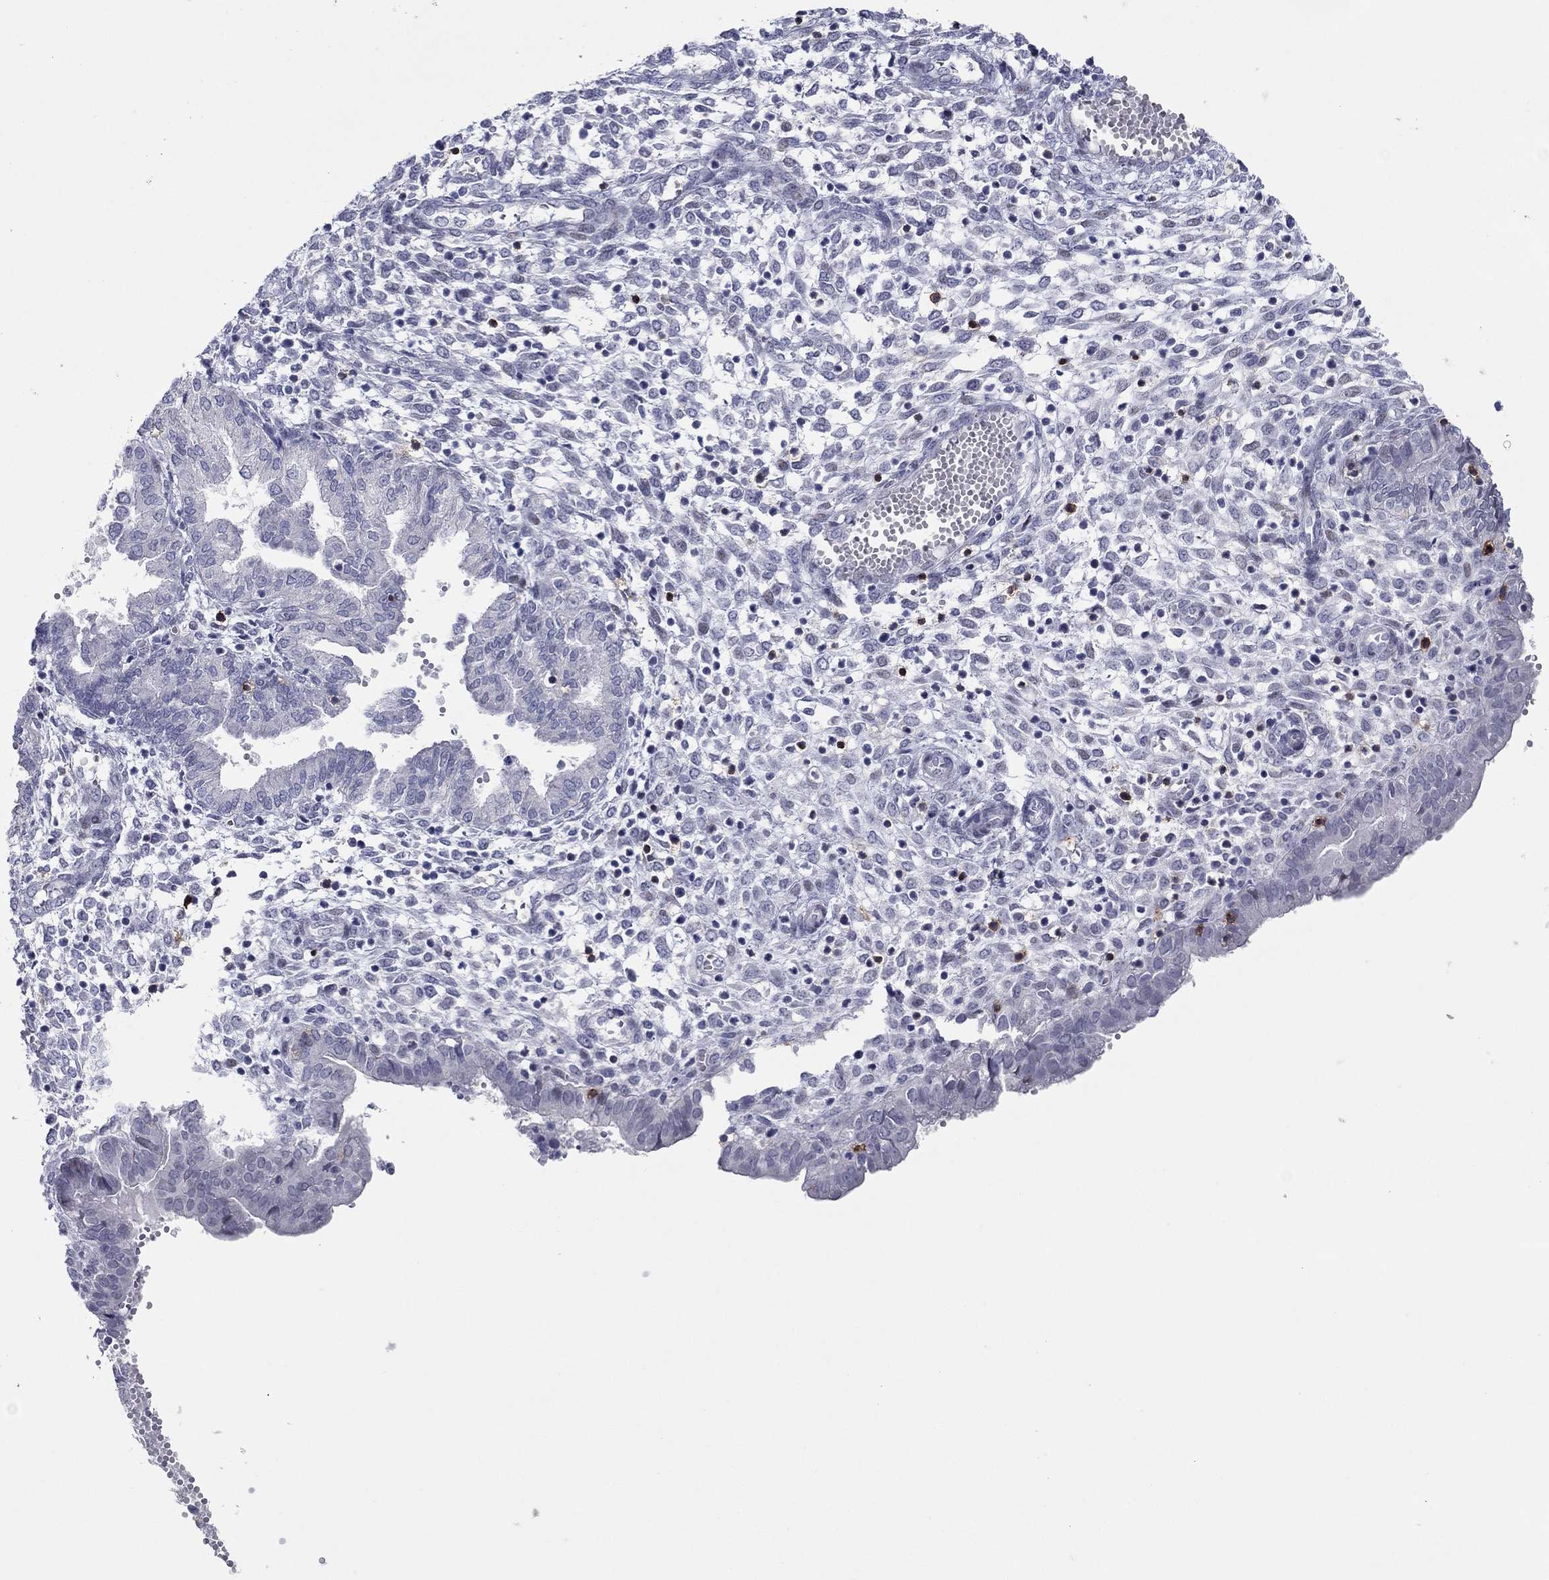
{"staining": {"intensity": "negative", "quantity": "none", "location": "none"}, "tissue": "endometrium", "cell_type": "Cells in endometrial stroma", "image_type": "normal", "snomed": [{"axis": "morphology", "description": "Normal tissue, NOS"}, {"axis": "topography", "description": "Endometrium"}], "caption": "The micrograph reveals no staining of cells in endometrial stroma in benign endometrium.", "gene": "ITGAE", "patient": {"sex": "female", "age": 43}}